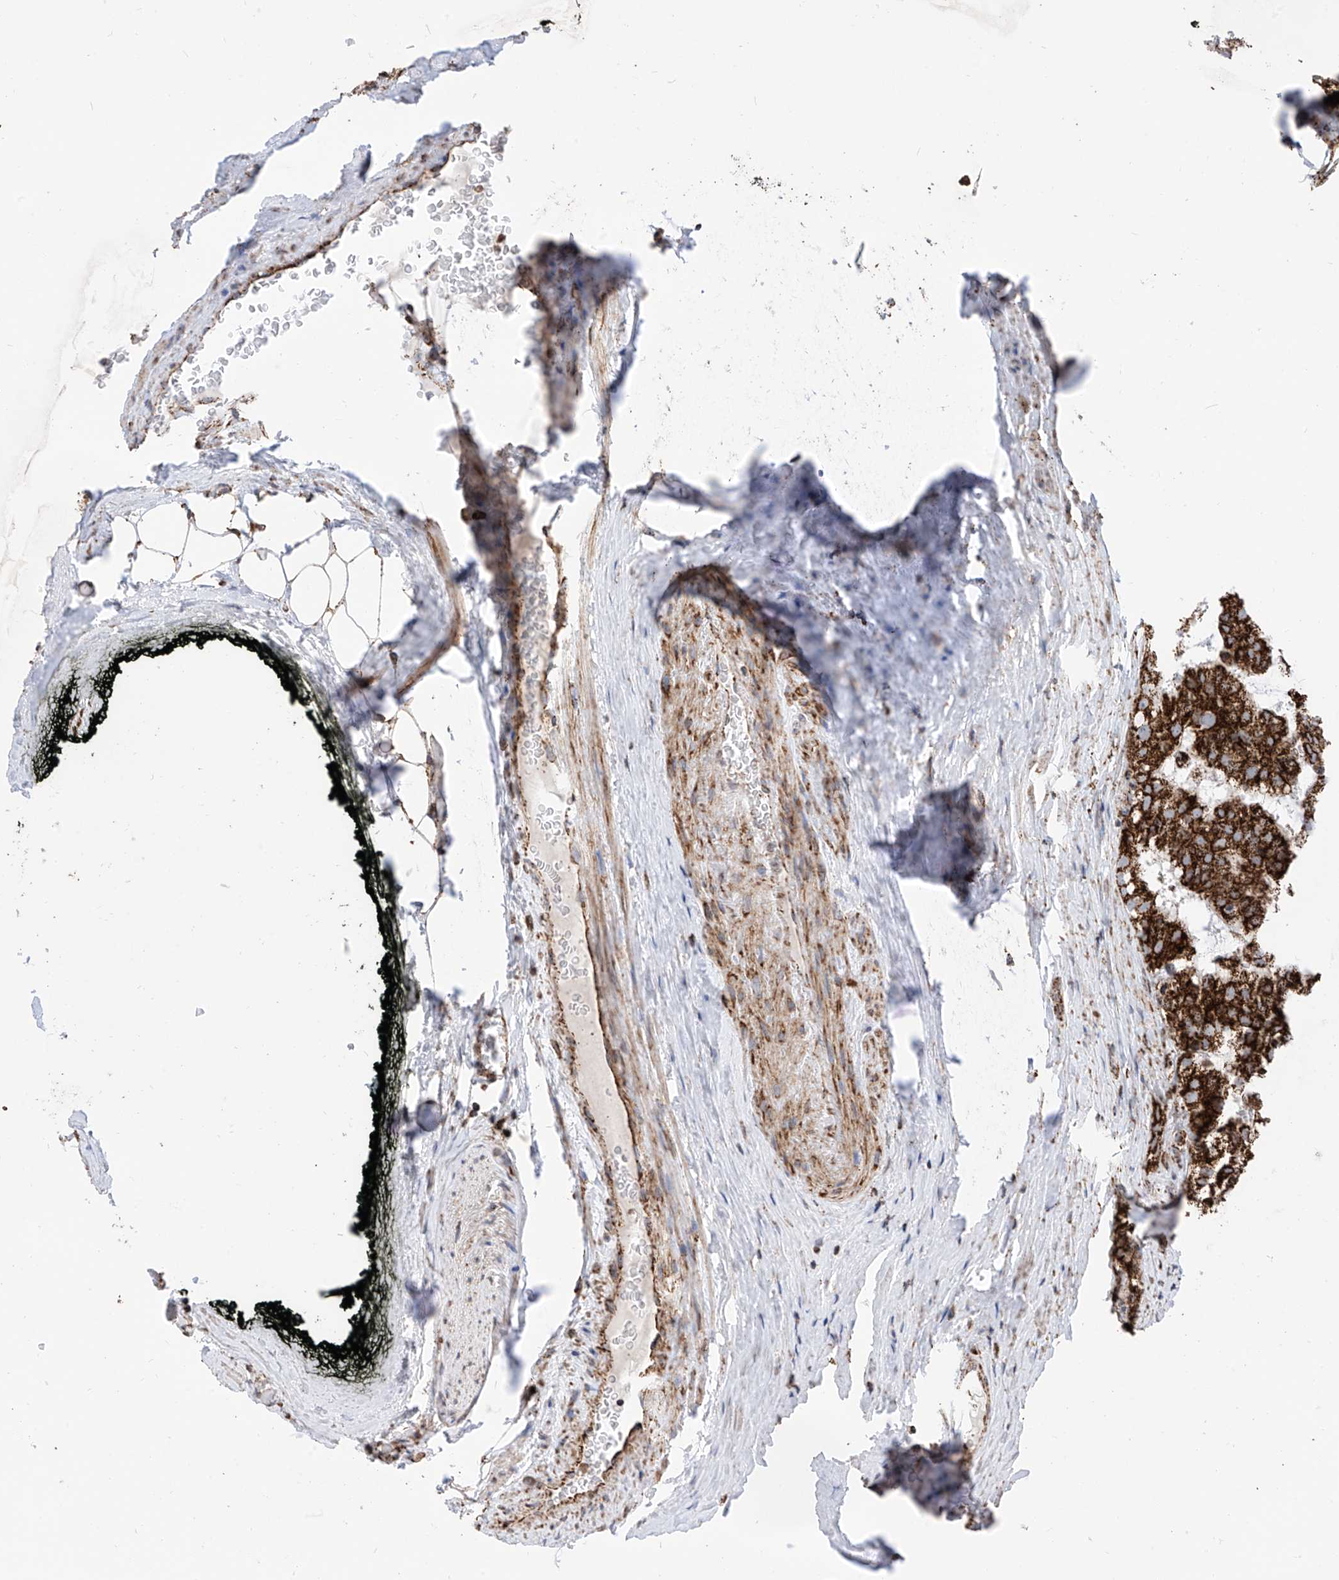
{"staining": {"intensity": "strong", "quantity": ">75%", "location": "cytoplasmic/membranous"}, "tissue": "prostate cancer", "cell_type": "Tumor cells", "image_type": "cancer", "snomed": [{"axis": "morphology", "description": "Adenocarcinoma, High grade"}, {"axis": "topography", "description": "Prostate"}], "caption": "A brown stain shows strong cytoplasmic/membranous positivity of a protein in prostate adenocarcinoma (high-grade) tumor cells. The staining was performed using DAB (3,3'-diaminobenzidine), with brown indicating positive protein expression. Nuclei are stained blue with hematoxylin.", "gene": "COX5B", "patient": {"sex": "male", "age": 68}}